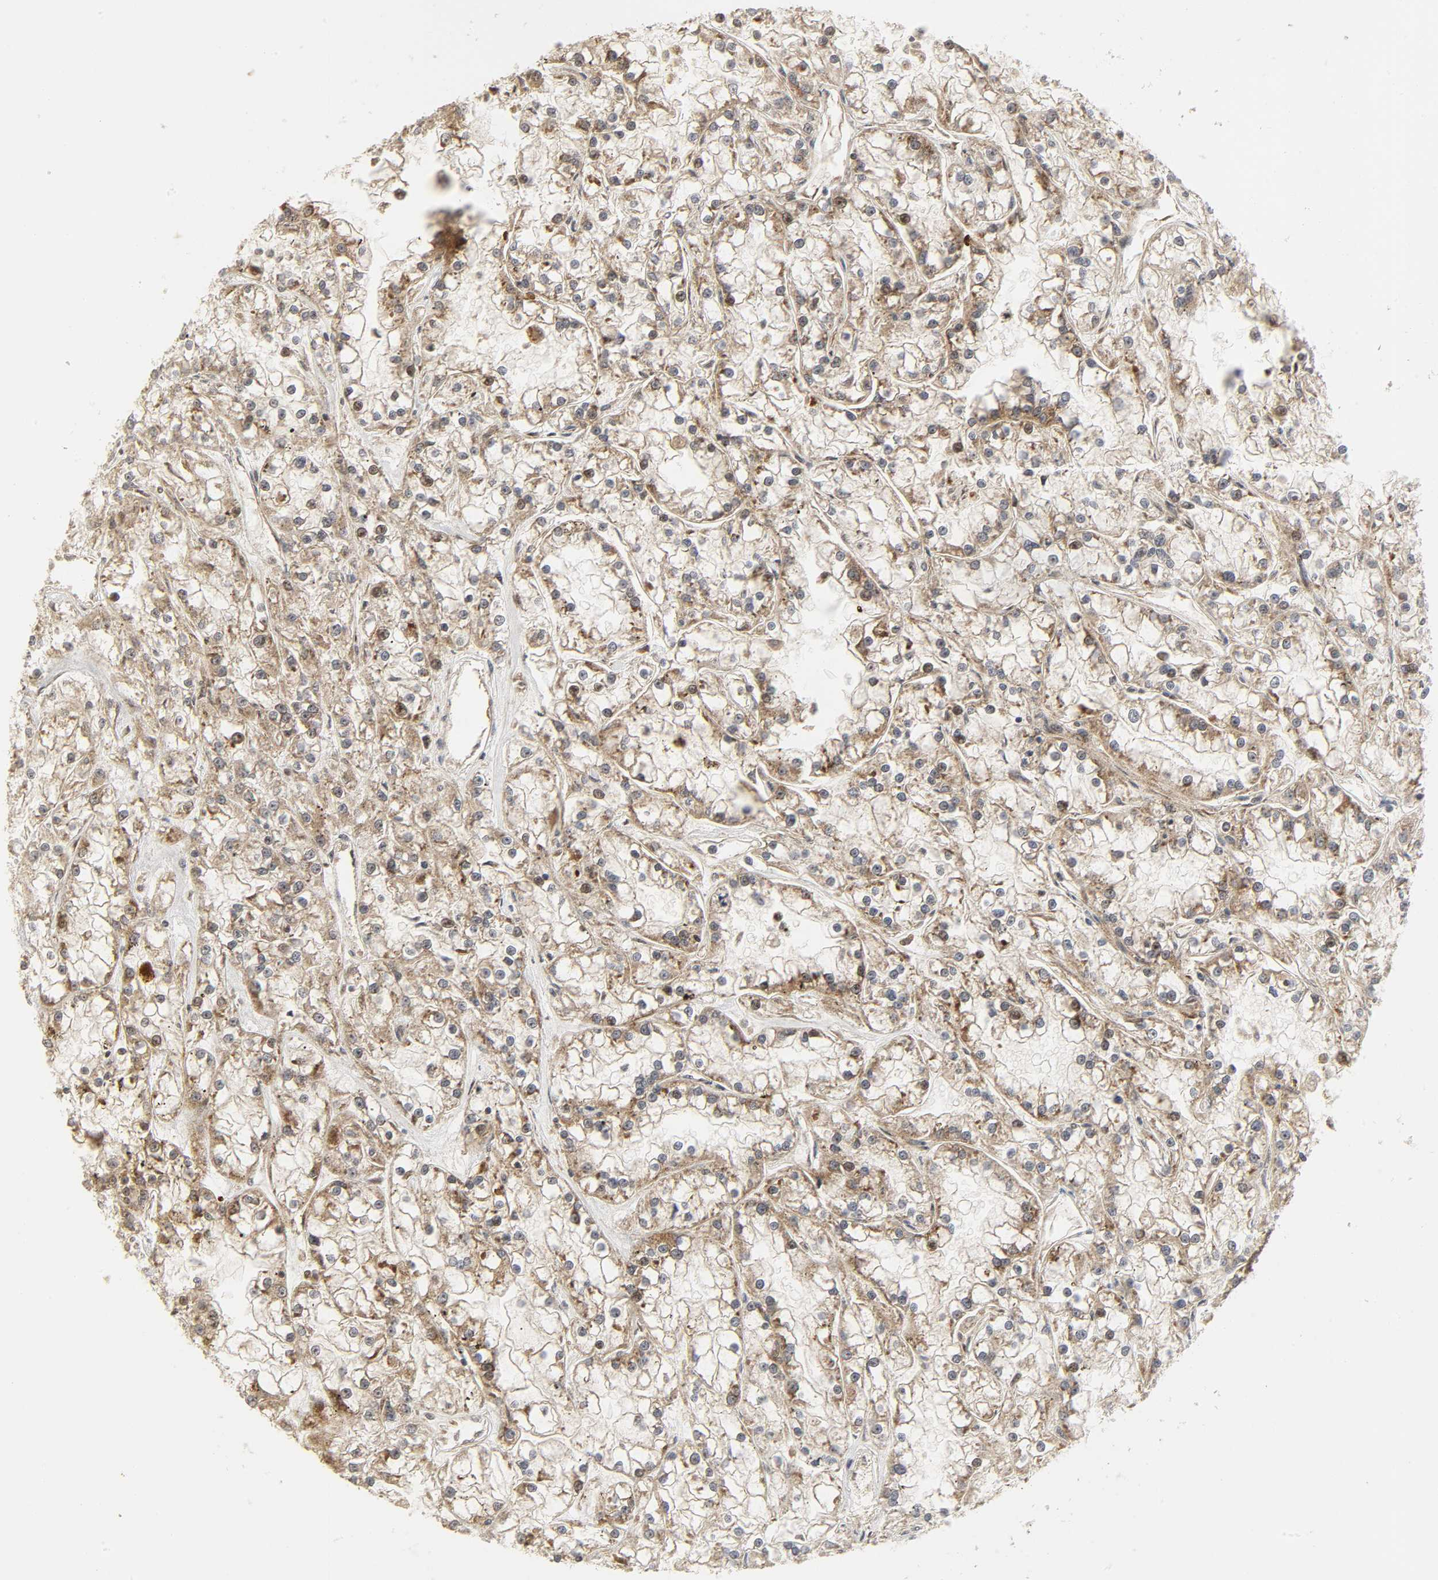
{"staining": {"intensity": "moderate", "quantity": ">75%", "location": "cytoplasmic/membranous"}, "tissue": "renal cancer", "cell_type": "Tumor cells", "image_type": "cancer", "snomed": [{"axis": "morphology", "description": "Adenocarcinoma, NOS"}, {"axis": "topography", "description": "Kidney"}], "caption": "The micrograph displays a brown stain indicating the presence of a protein in the cytoplasmic/membranous of tumor cells in renal adenocarcinoma.", "gene": "CHUK", "patient": {"sex": "female", "age": 52}}